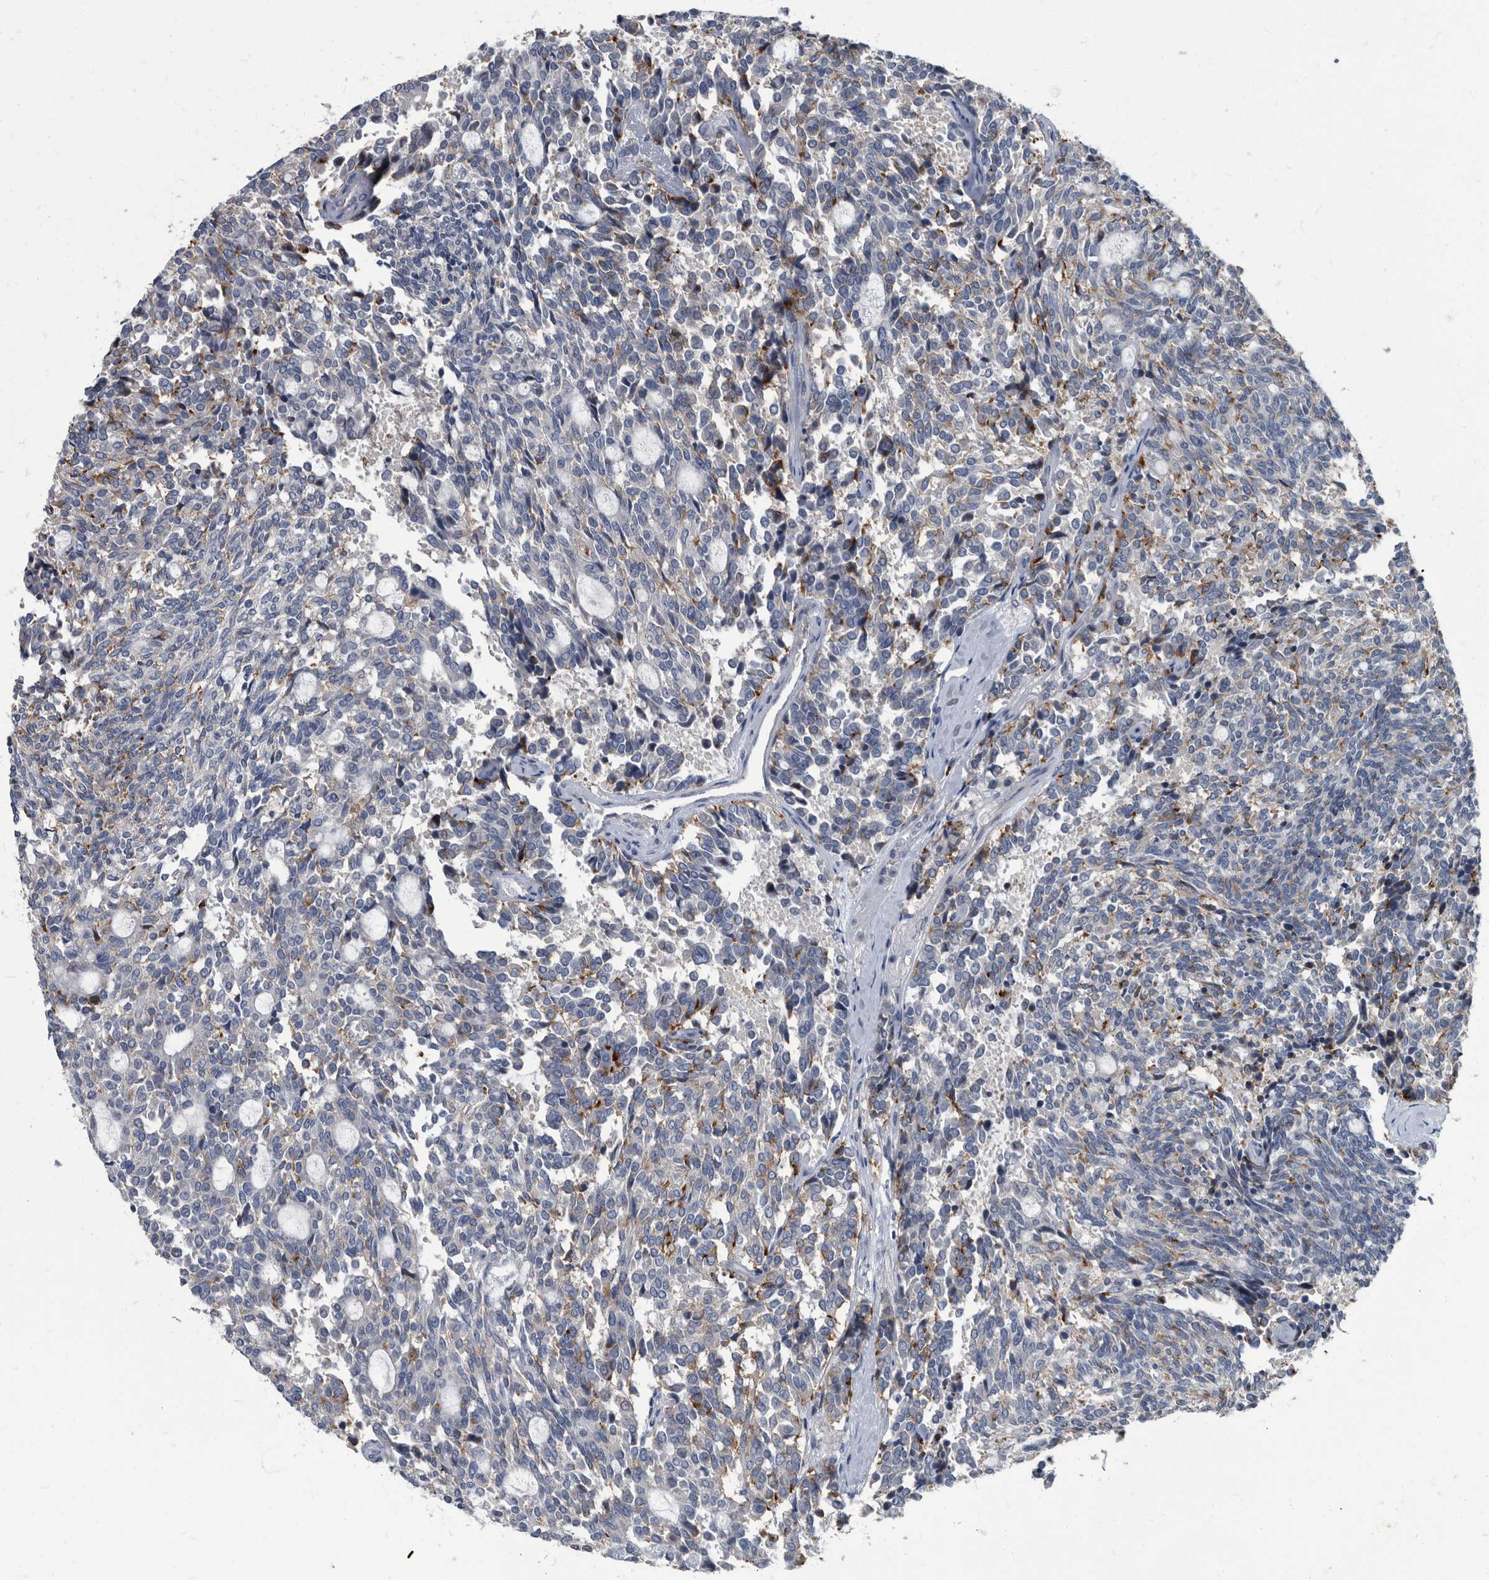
{"staining": {"intensity": "negative", "quantity": "none", "location": "none"}, "tissue": "carcinoid", "cell_type": "Tumor cells", "image_type": "cancer", "snomed": [{"axis": "morphology", "description": "Carcinoid, malignant, NOS"}, {"axis": "topography", "description": "Pancreas"}], "caption": "Immunohistochemistry (IHC) of human carcinoid (malignant) reveals no expression in tumor cells.", "gene": "CDV3", "patient": {"sex": "female", "age": 54}}